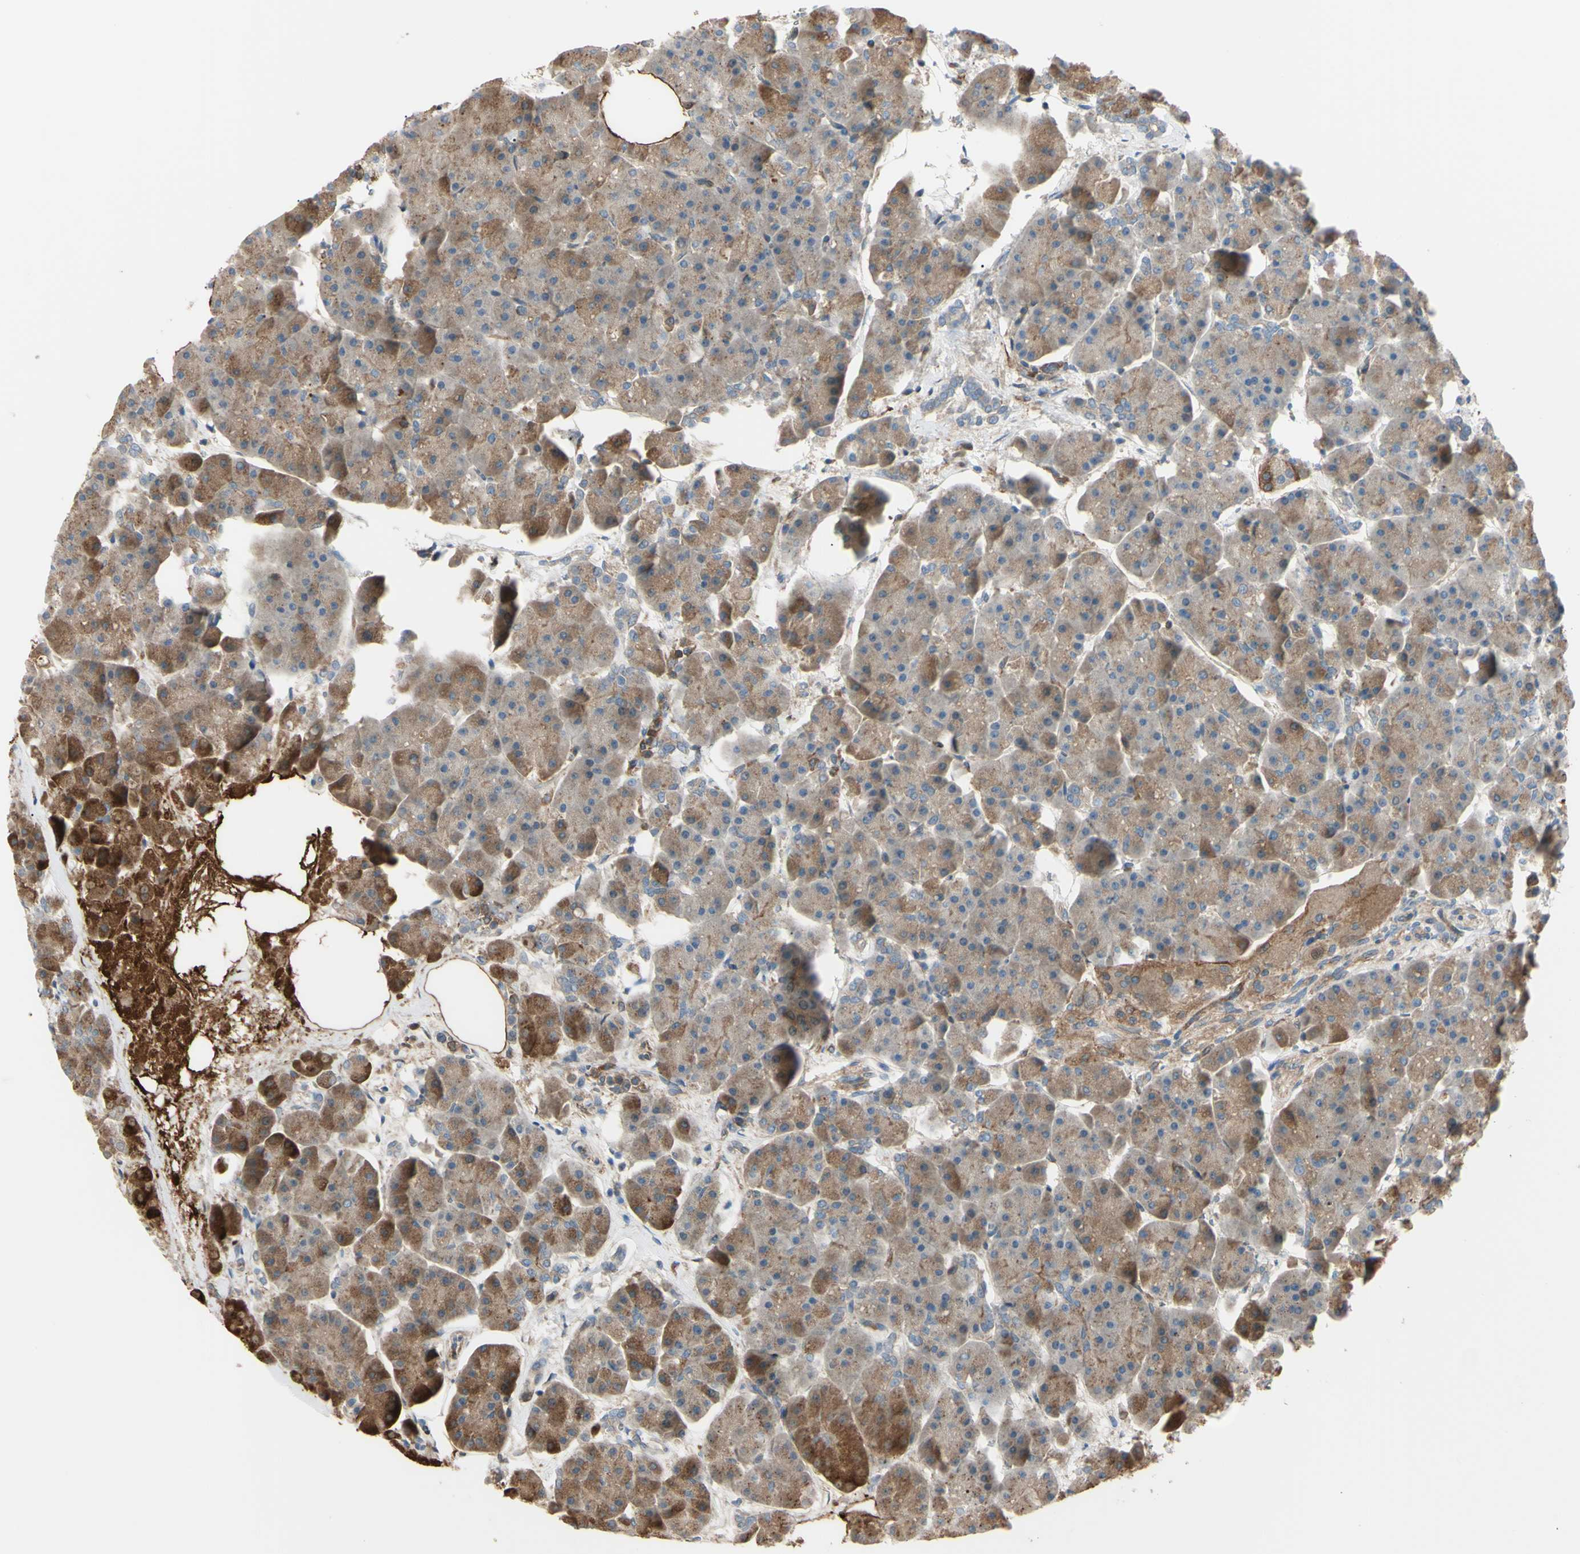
{"staining": {"intensity": "strong", "quantity": ">75%", "location": "cytoplasmic/membranous"}, "tissue": "pancreas", "cell_type": "Exocrine glandular cells", "image_type": "normal", "snomed": [{"axis": "morphology", "description": "Normal tissue, NOS"}, {"axis": "topography", "description": "Pancreas"}], "caption": "The immunohistochemical stain highlights strong cytoplasmic/membranous expression in exocrine glandular cells of unremarkable pancreas. Nuclei are stained in blue.", "gene": "PTPN12", "patient": {"sex": "female", "age": 70}}